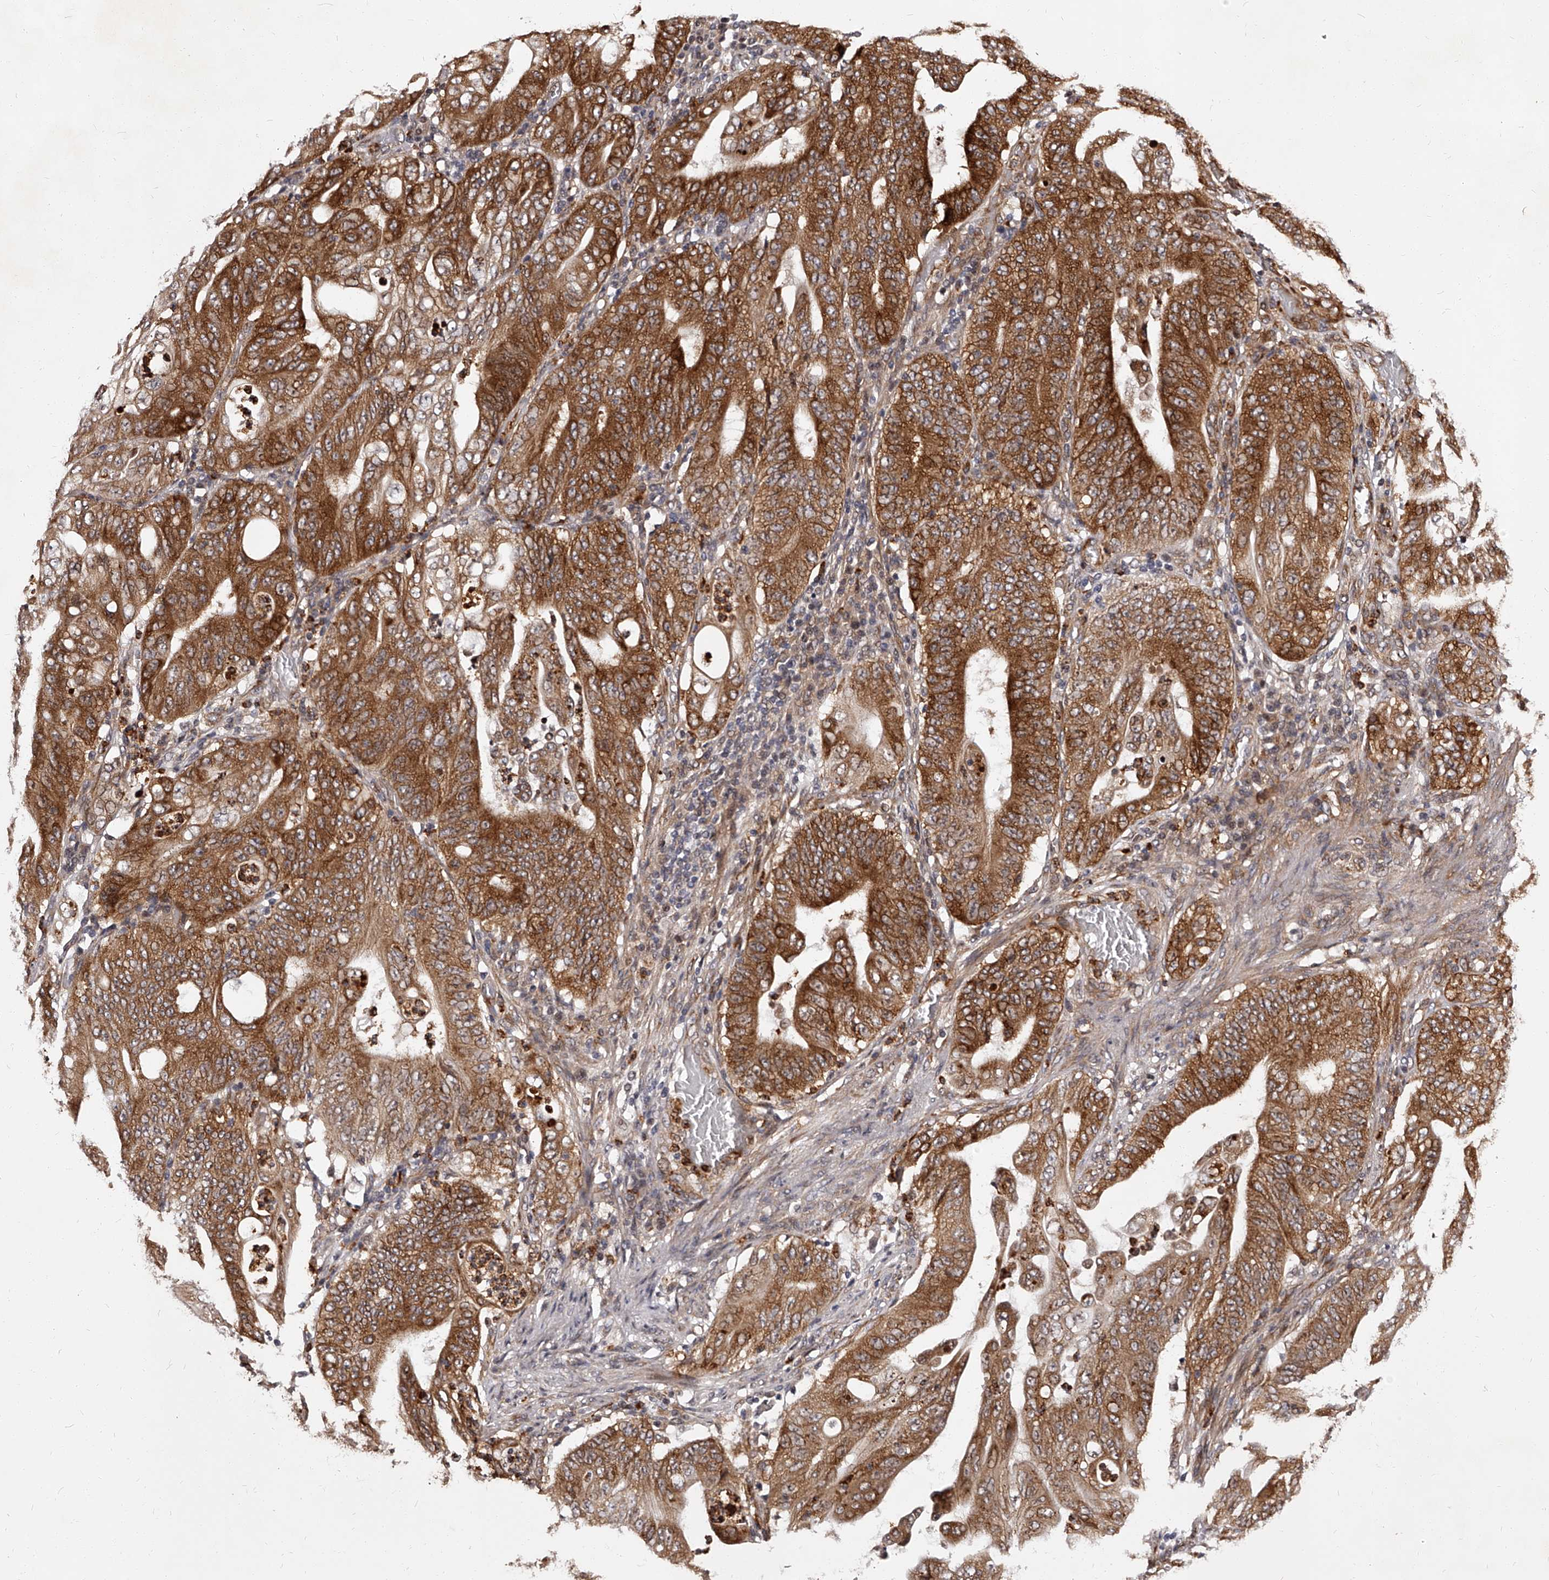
{"staining": {"intensity": "strong", "quantity": ">75%", "location": "cytoplasmic/membranous"}, "tissue": "stomach cancer", "cell_type": "Tumor cells", "image_type": "cancer", "snomed": [{"axis": "morphology", "description": "Adenocarcinoma, NOS"}, {"axis": "topography", "description": "Stomach"}], "caption": "Stomach cancer (adenocarcinoma) stained with DAB immunohistochemistry exhibits high levels of strong cytoplasmic/membranous expression in approximately >75% of tumor cells. (DAB IHC with brightfield microscopy, high magnification).", "gene": "RSC1A1", "patient": {"sex": "female", "age": 73}}